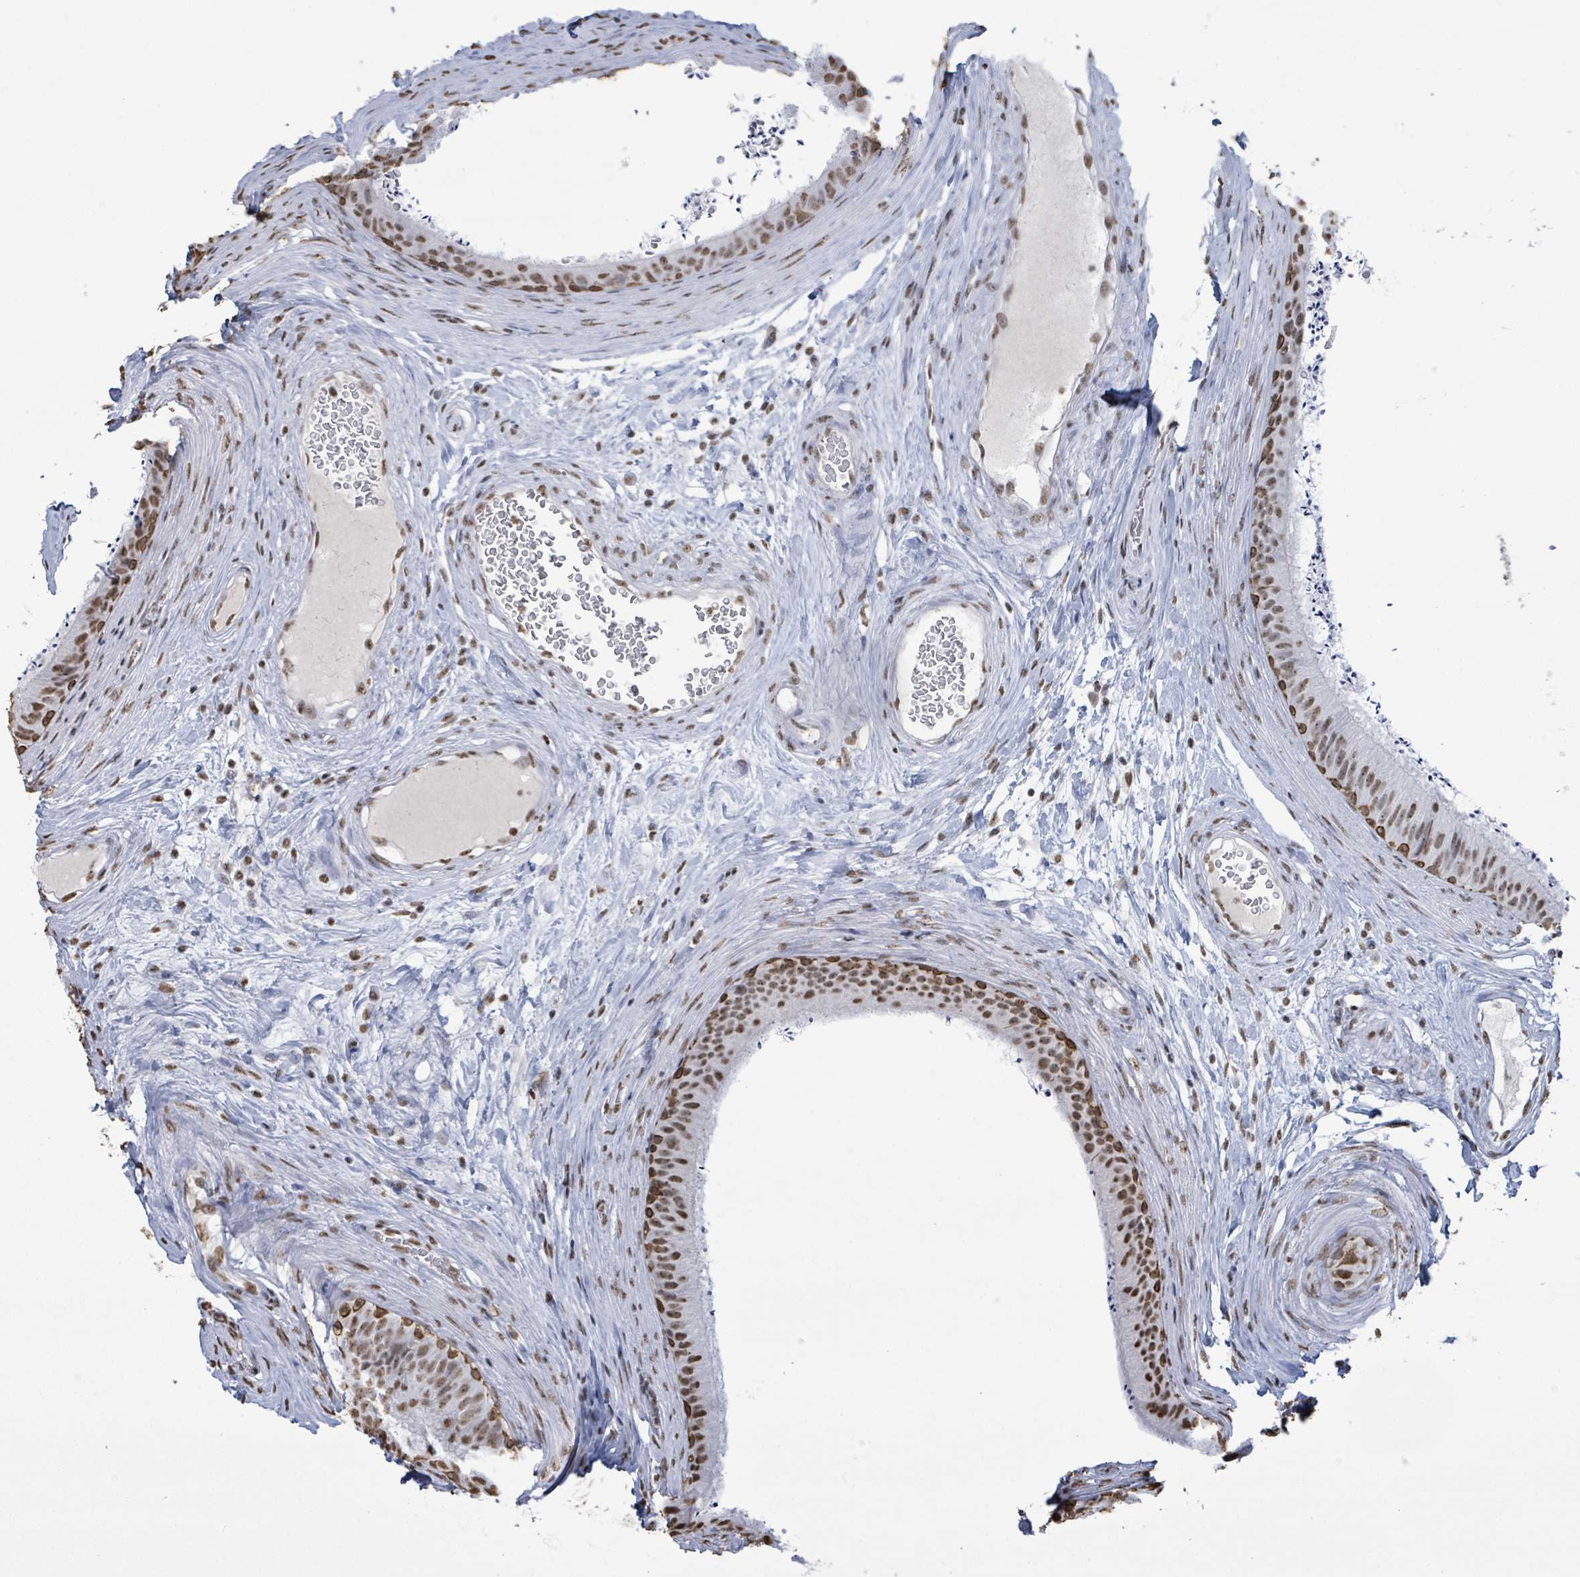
{"staining": {"intensity": "strong", "quantity": "25%-75%", "location": "cytoplasmic/membranous,nuclear"}, "tissue": "epididymis", "cell_type": "Glandular cells", "image_type": "normal", "snomed": [{"axis": "morphology", "description": "Normal tissue, NOS"}, {"axis": "topography", "description": "Testis"}, {"axis": "topography", "description": "Epididymis"}], "caption": "Brown immunohistochemical staining in unremarkable epididymis reveals strong cytoplasmic/membranous,nuclear staining in about 25%-75% of glandular cells.", "gene": "SAMD14", "patient": {"sex": "male", "age": 41}}